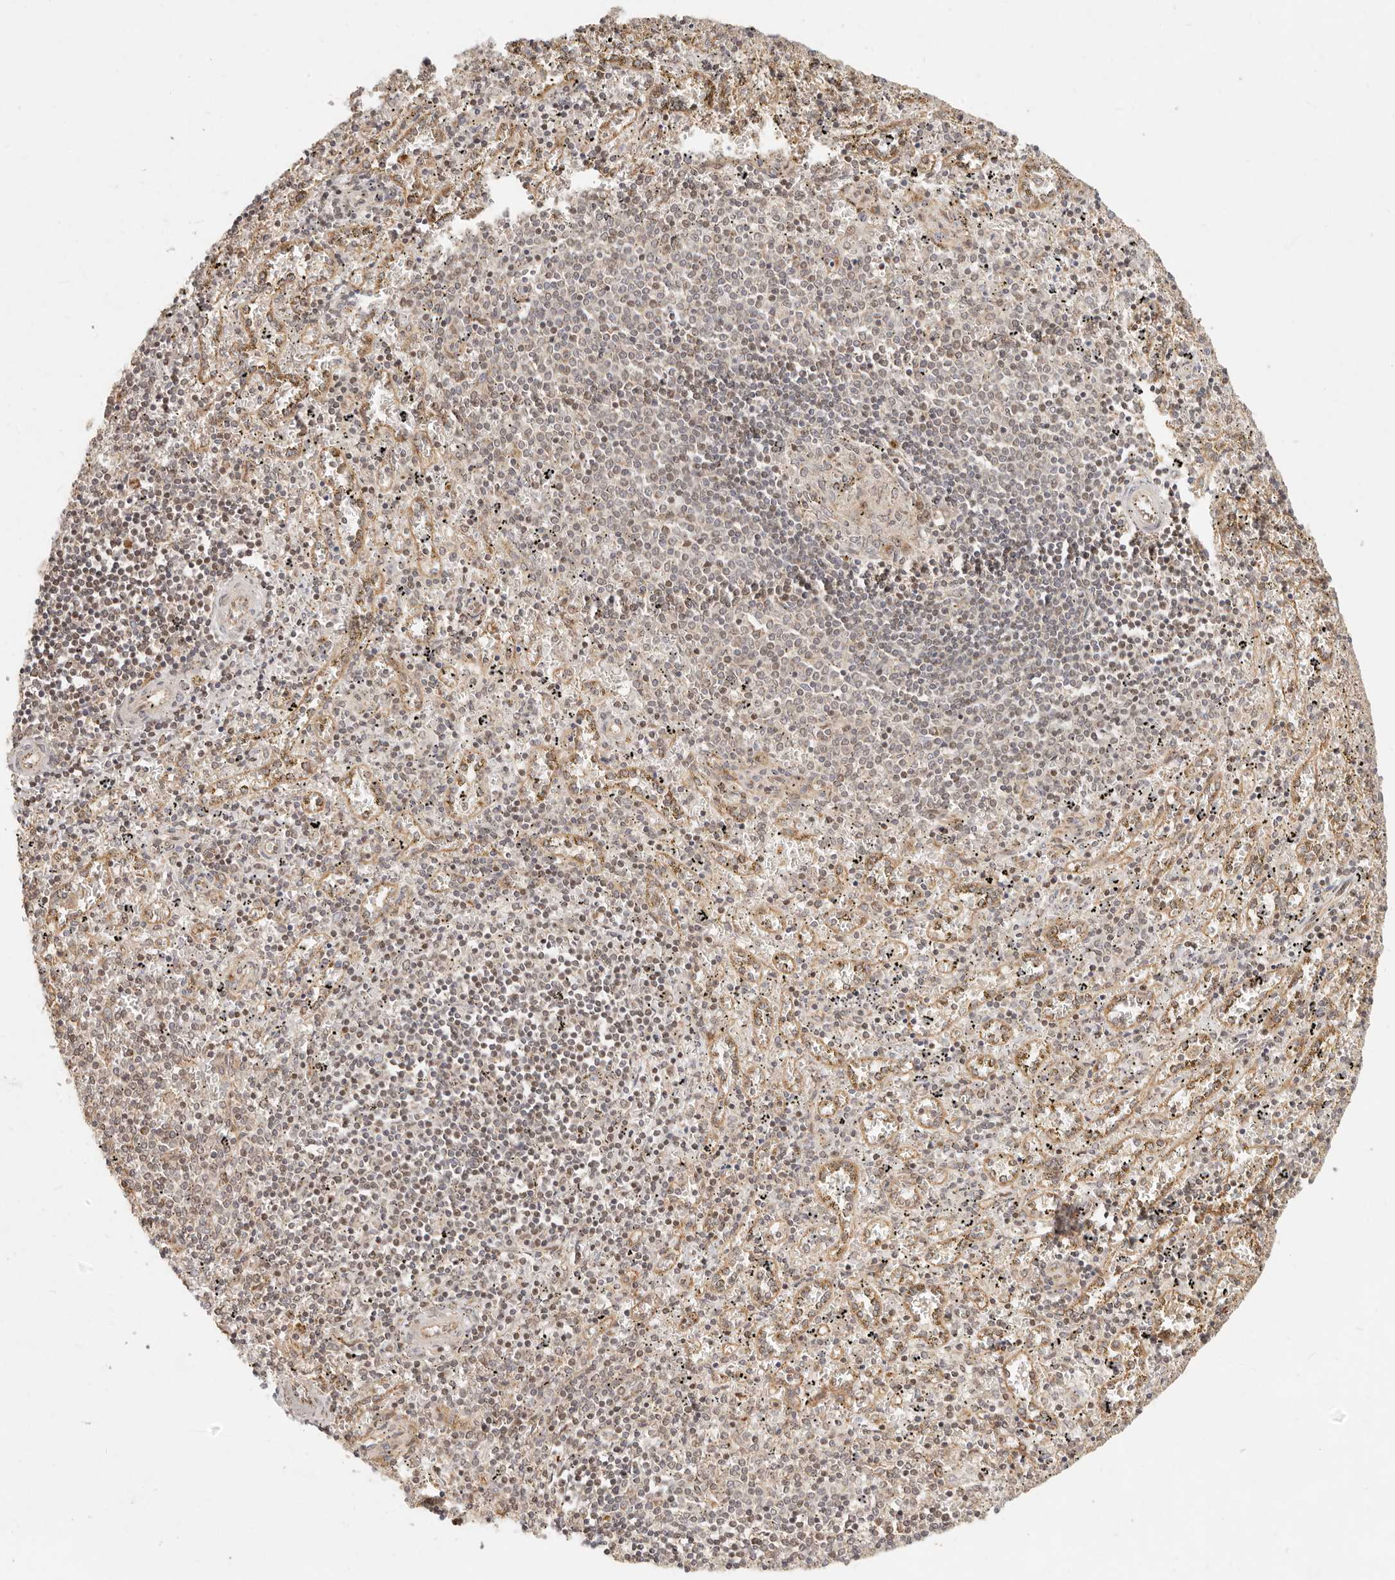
{"staining": {"intensity": "weak", "quantity": ">75%", "location": "cytoplasmic/membranous,nuclear"}, "tissue": "spleen", "cell_type": "Cells in red pulp", "image_type": "normal", "snomed": [{"axis": "morphology", "description": "Normal tissue, NOS"}, {"axis": "topography", "description": "Spleen"}], "caption": "IHC photomicrograph of benign spleen: spleen stained using immunohistochemistry (IHC) reveals low levels of weak protein expression localized specifically in the cytoplasmic/membranous,nuclear of cells in red pulp, appearing as a cytoplasmic/membranous,nuclear brown color.", "gene": "TIMM17A", "patient": {"sex": "male", "age": 11}}